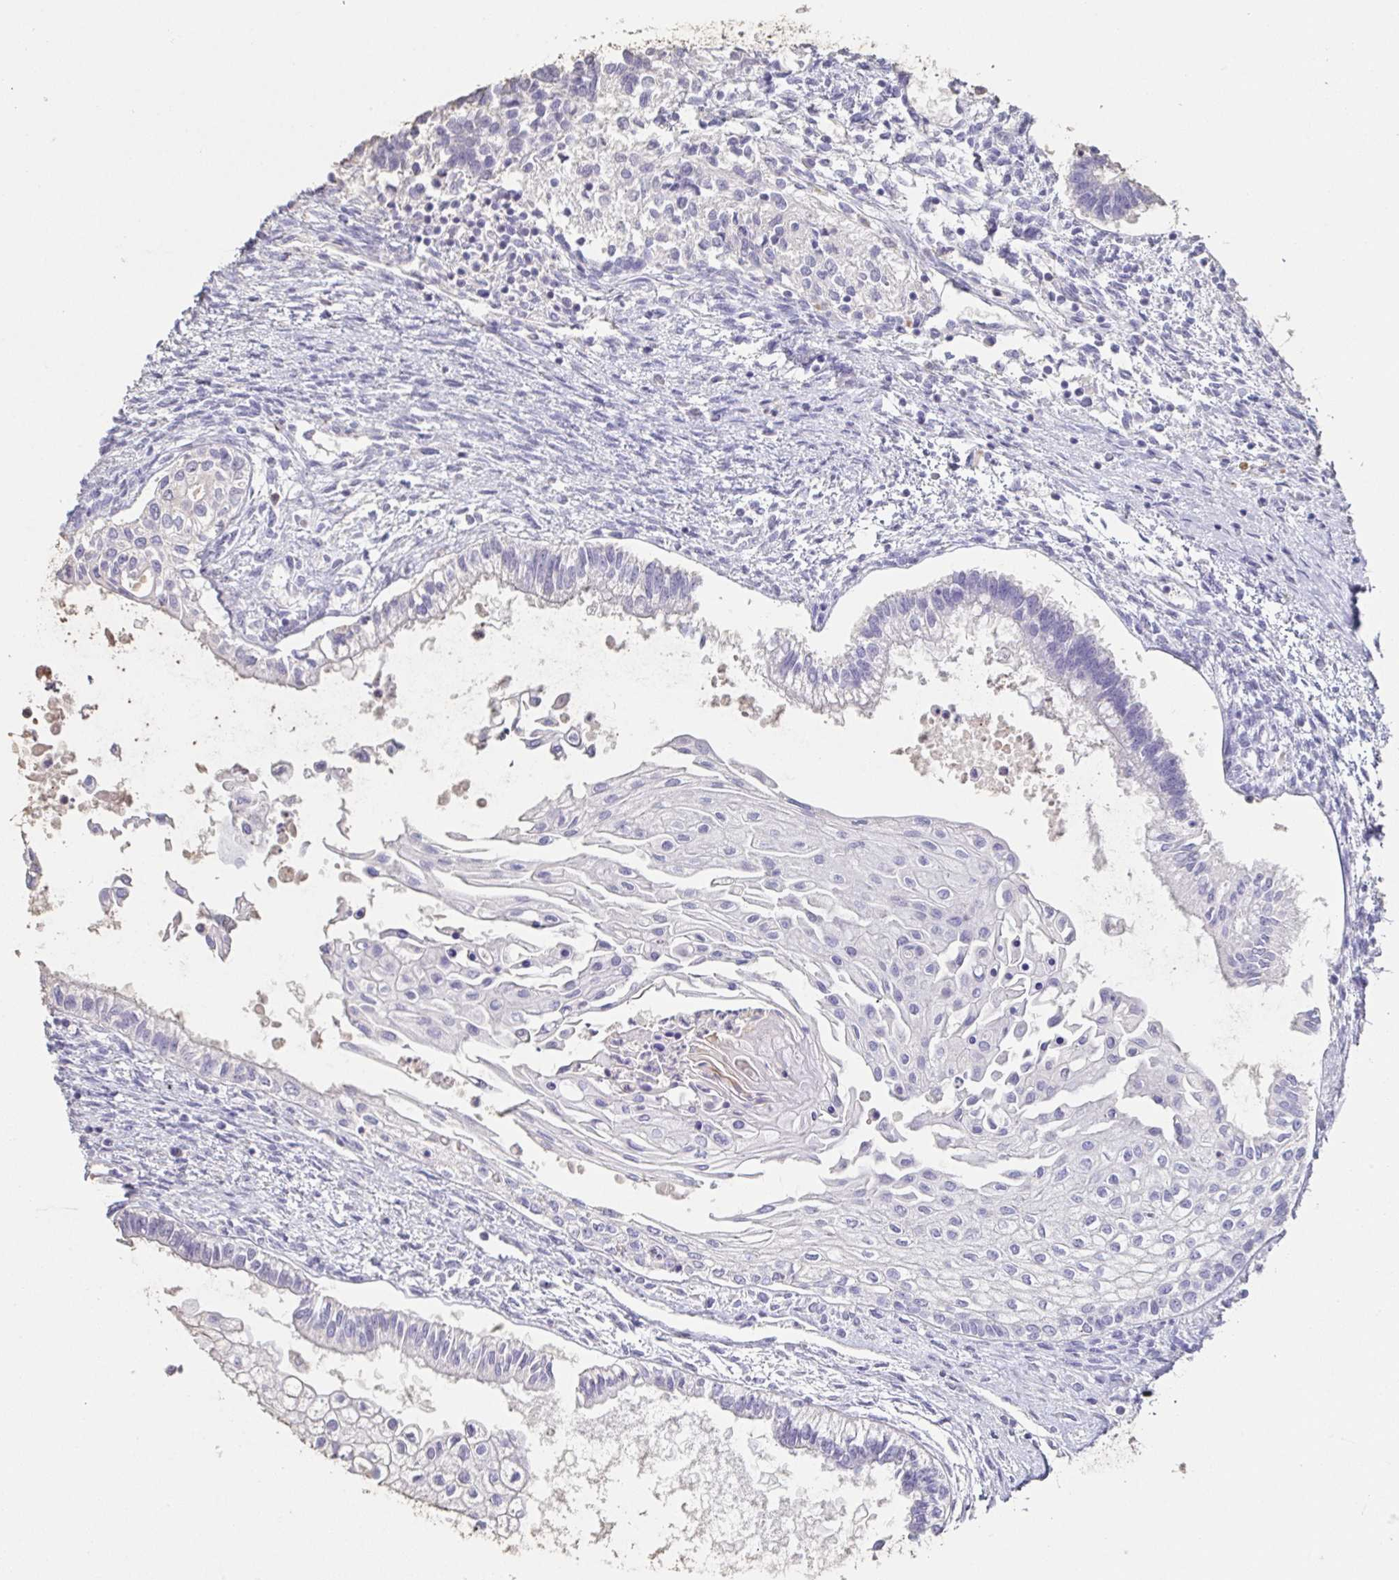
{"staining": {"intensity": "negative", "quantity": "none", "location": "none"}, "tissue": "testis cancer", "cell_type": "Tumor cells", "image_type": "cancer", "snomed": [{"axis": "morphology", "description": "Carcinoma, Embryonal, NOS"}, {"axis": "topography", "description": "Testis"}], "caption": "The histopathology image shows no significant positivity in tumor cells of testis cancer (embryonal carcinoma).", "gene": "BPIFA2", "patient": {"sex": "male", "age": 37}}